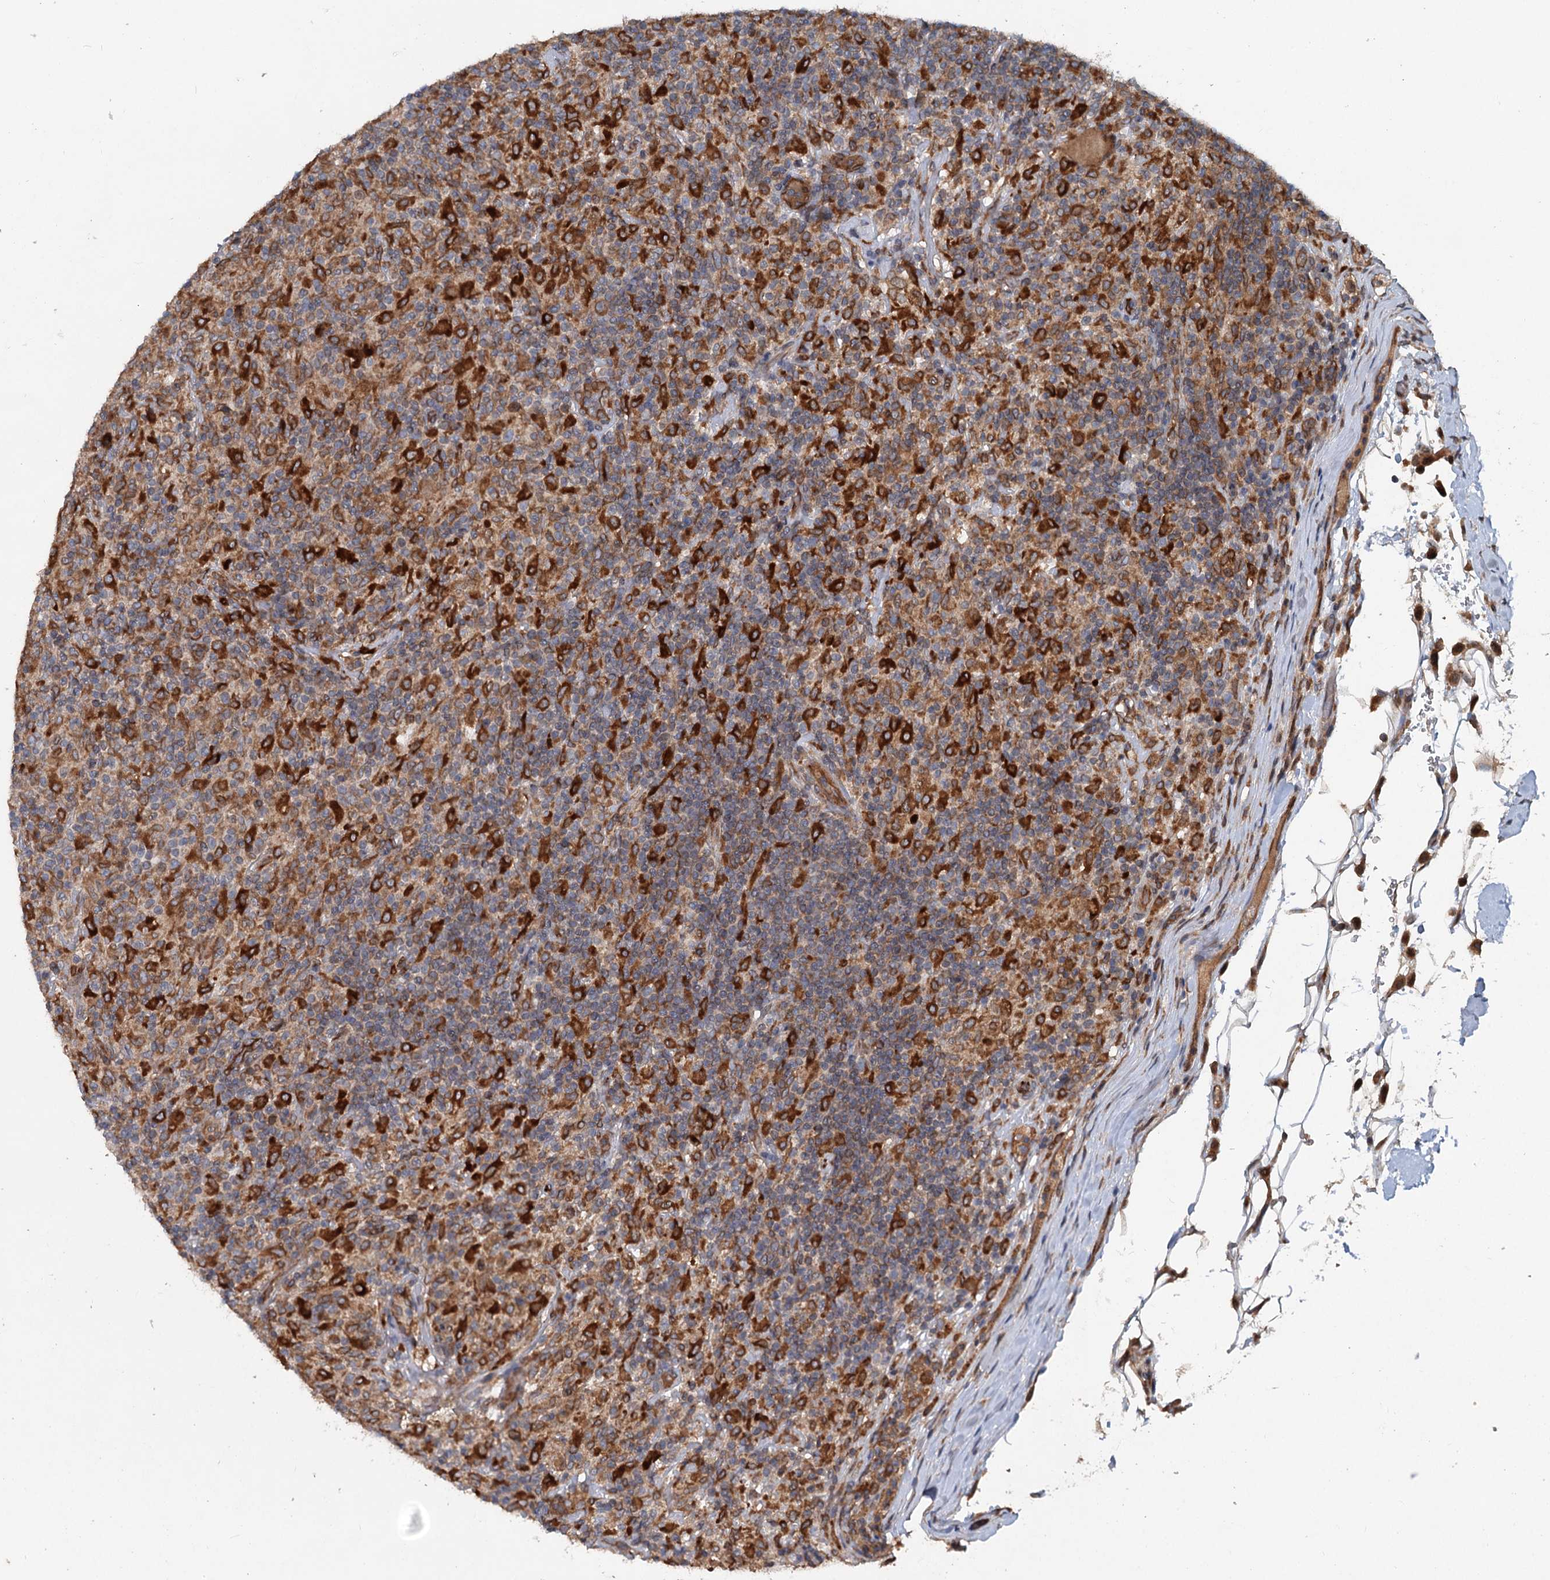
{"staining": {"intensity": "strong", "quantity": "25%-75%", "location": "cytoplasmic/membranous"}, "tissue": "lymphoma", "cell_type": "Tumor cells", "image_type": "cancer", "snomed": [{"axis": "morphology", "description": "Hodgkin's disease, NOS"}, {"axis": "topography", "description": "Lymph node"}], "caption": "Lymphoma was stained to show a protein in brown. There is high levels of strong cytoplasmic/membranous expression in approximately 25%-75% of tumor cells.", "gene": "TAPBPL", "patient": {"sex": "male", "age": 70}}